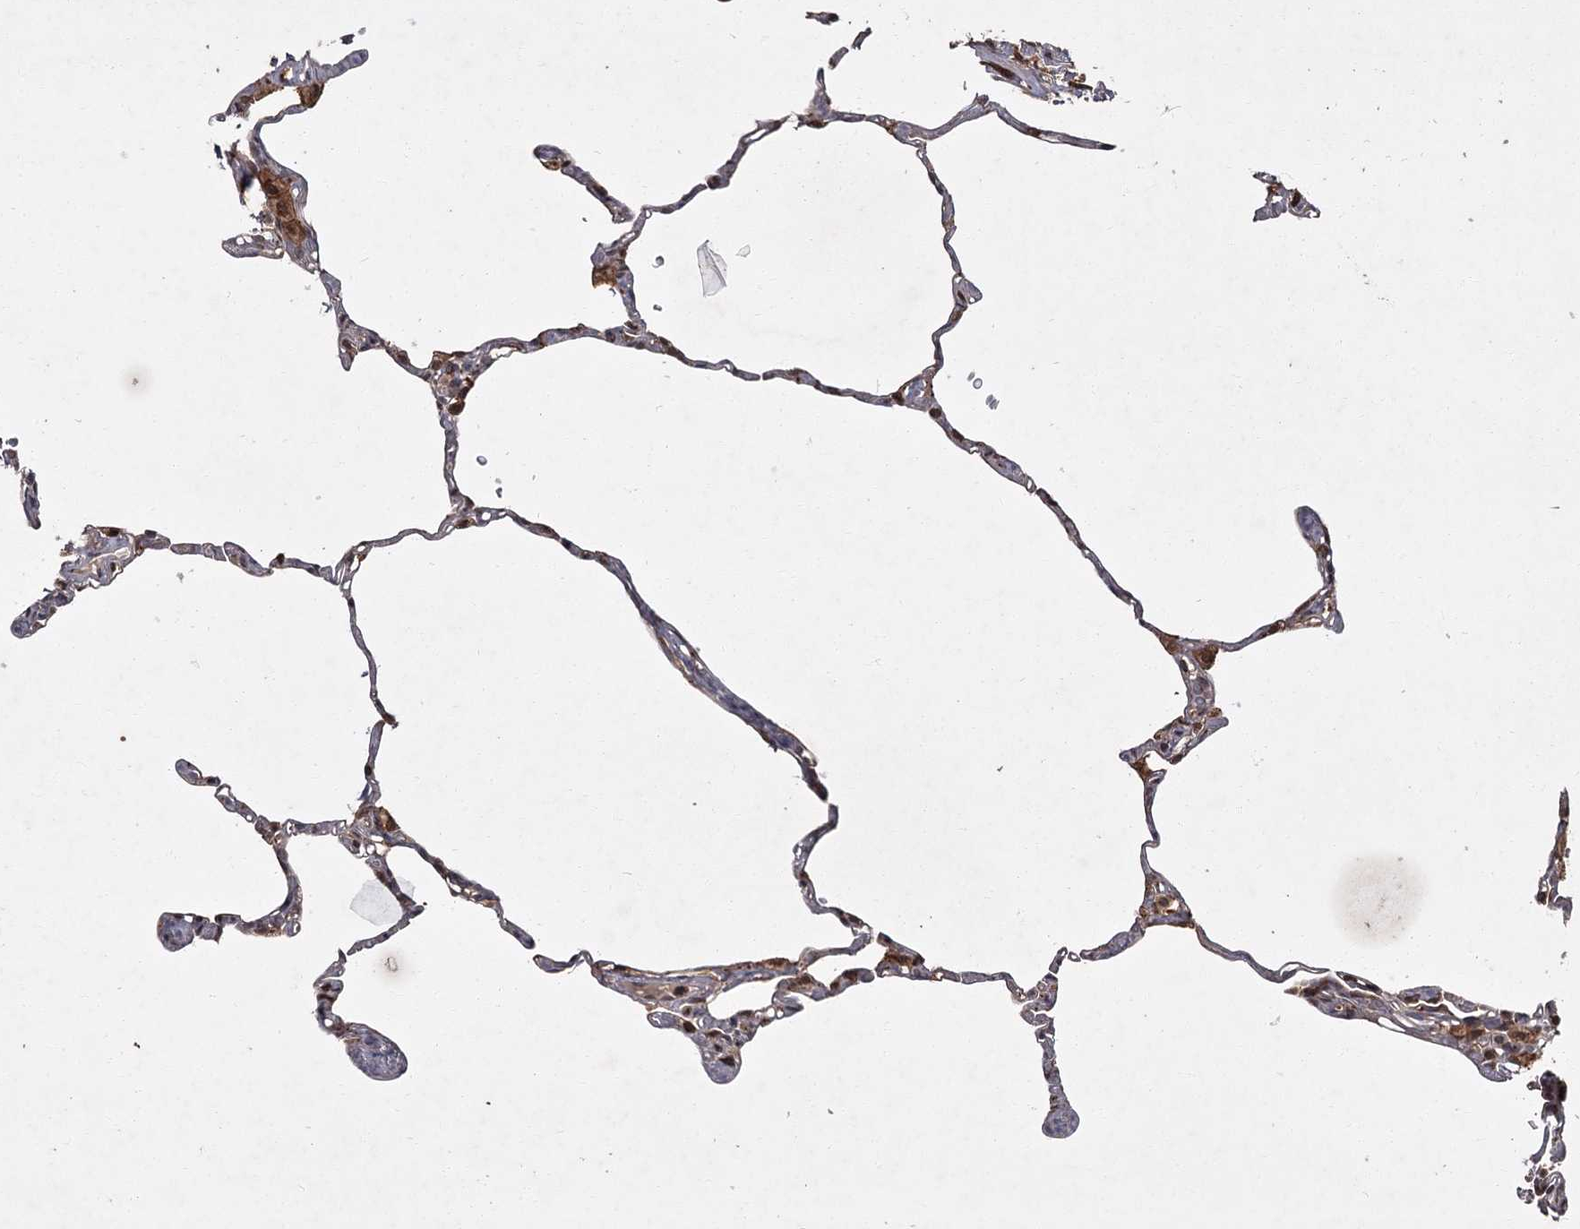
{"staining": {"intensity": "moderate", "quantity": "<25%", "location": "cytoplasmic/membranous"}, "tissue": "lung", "cell_type": "Alveolar cells", "image_type": "normal", "snomed": [{"axis": "morphology", "description": "Normal tissue, NOS"}, {"axis": "topography", "description": "Lung"}], "caption": "Protein analysis of benign lung displays moderate cytoplasmic/membranous positivity in about <25% of alveolar cells.", "gene": "TBC1D23", "patient": {"sex": "male", "age": 65}}